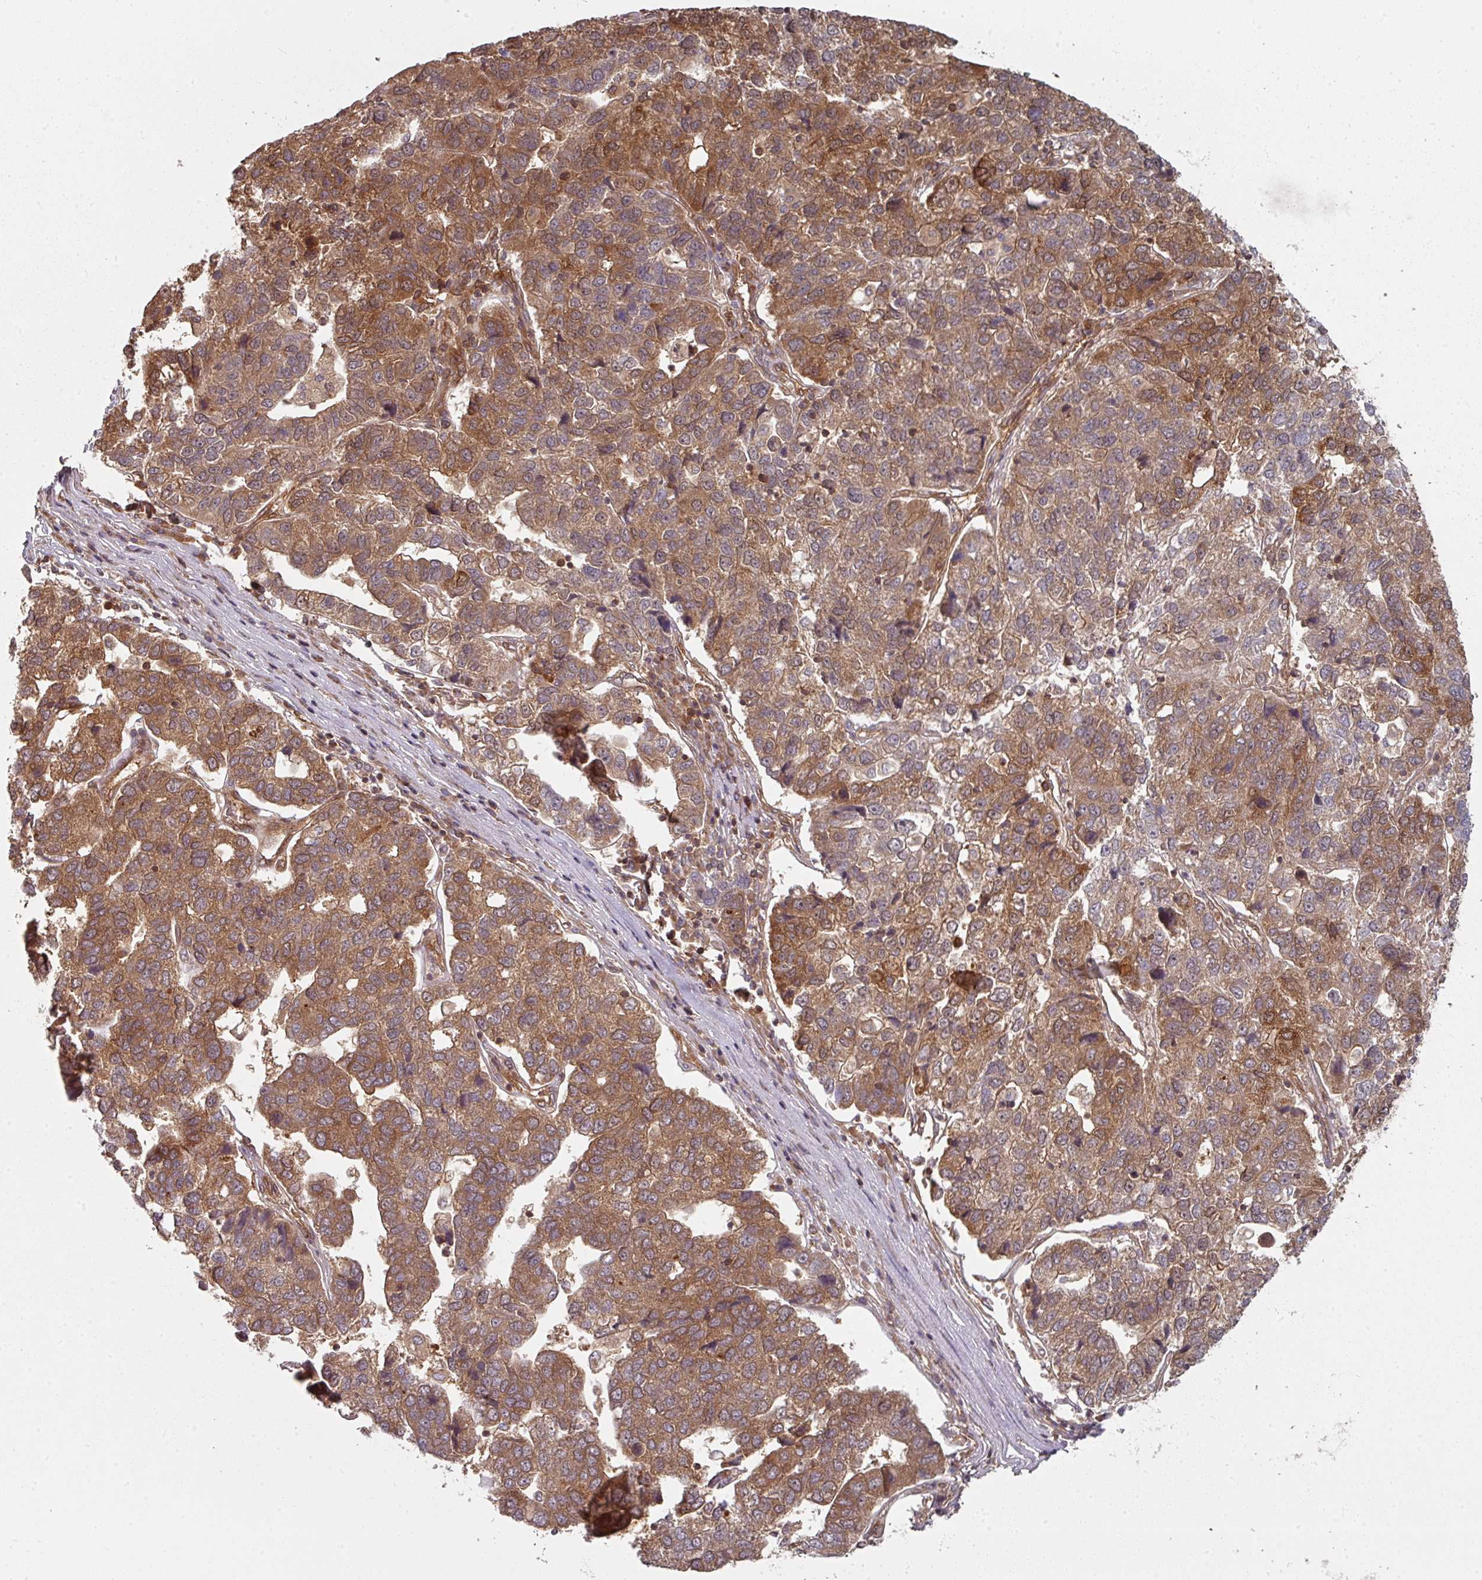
{"staining": {"intensity": "moderate", "quantity": ">75%", "location": "cytoplasmic/membranous"}, "tissue": "pancreatic cancer", "cell_type": "Tumor cells", "image_type": "cancer", "snomed": [{"axis": "morphology", "description": "Adenocarcinoma, NOS"}, {"axis": "topography", "description": "Pancreas"}], "caption": "Pancreatic adenocarcinoma stained with DAB (3,3'-diaminobenzidine) immunohistochemistry (IHC) demonstrates medium levels of moderate cytoplasmic/membranous staining in approximately >75% of tumor cells.", "gene": "EIF4EBP2", "patient": {"sex": "female", "age": 61}}